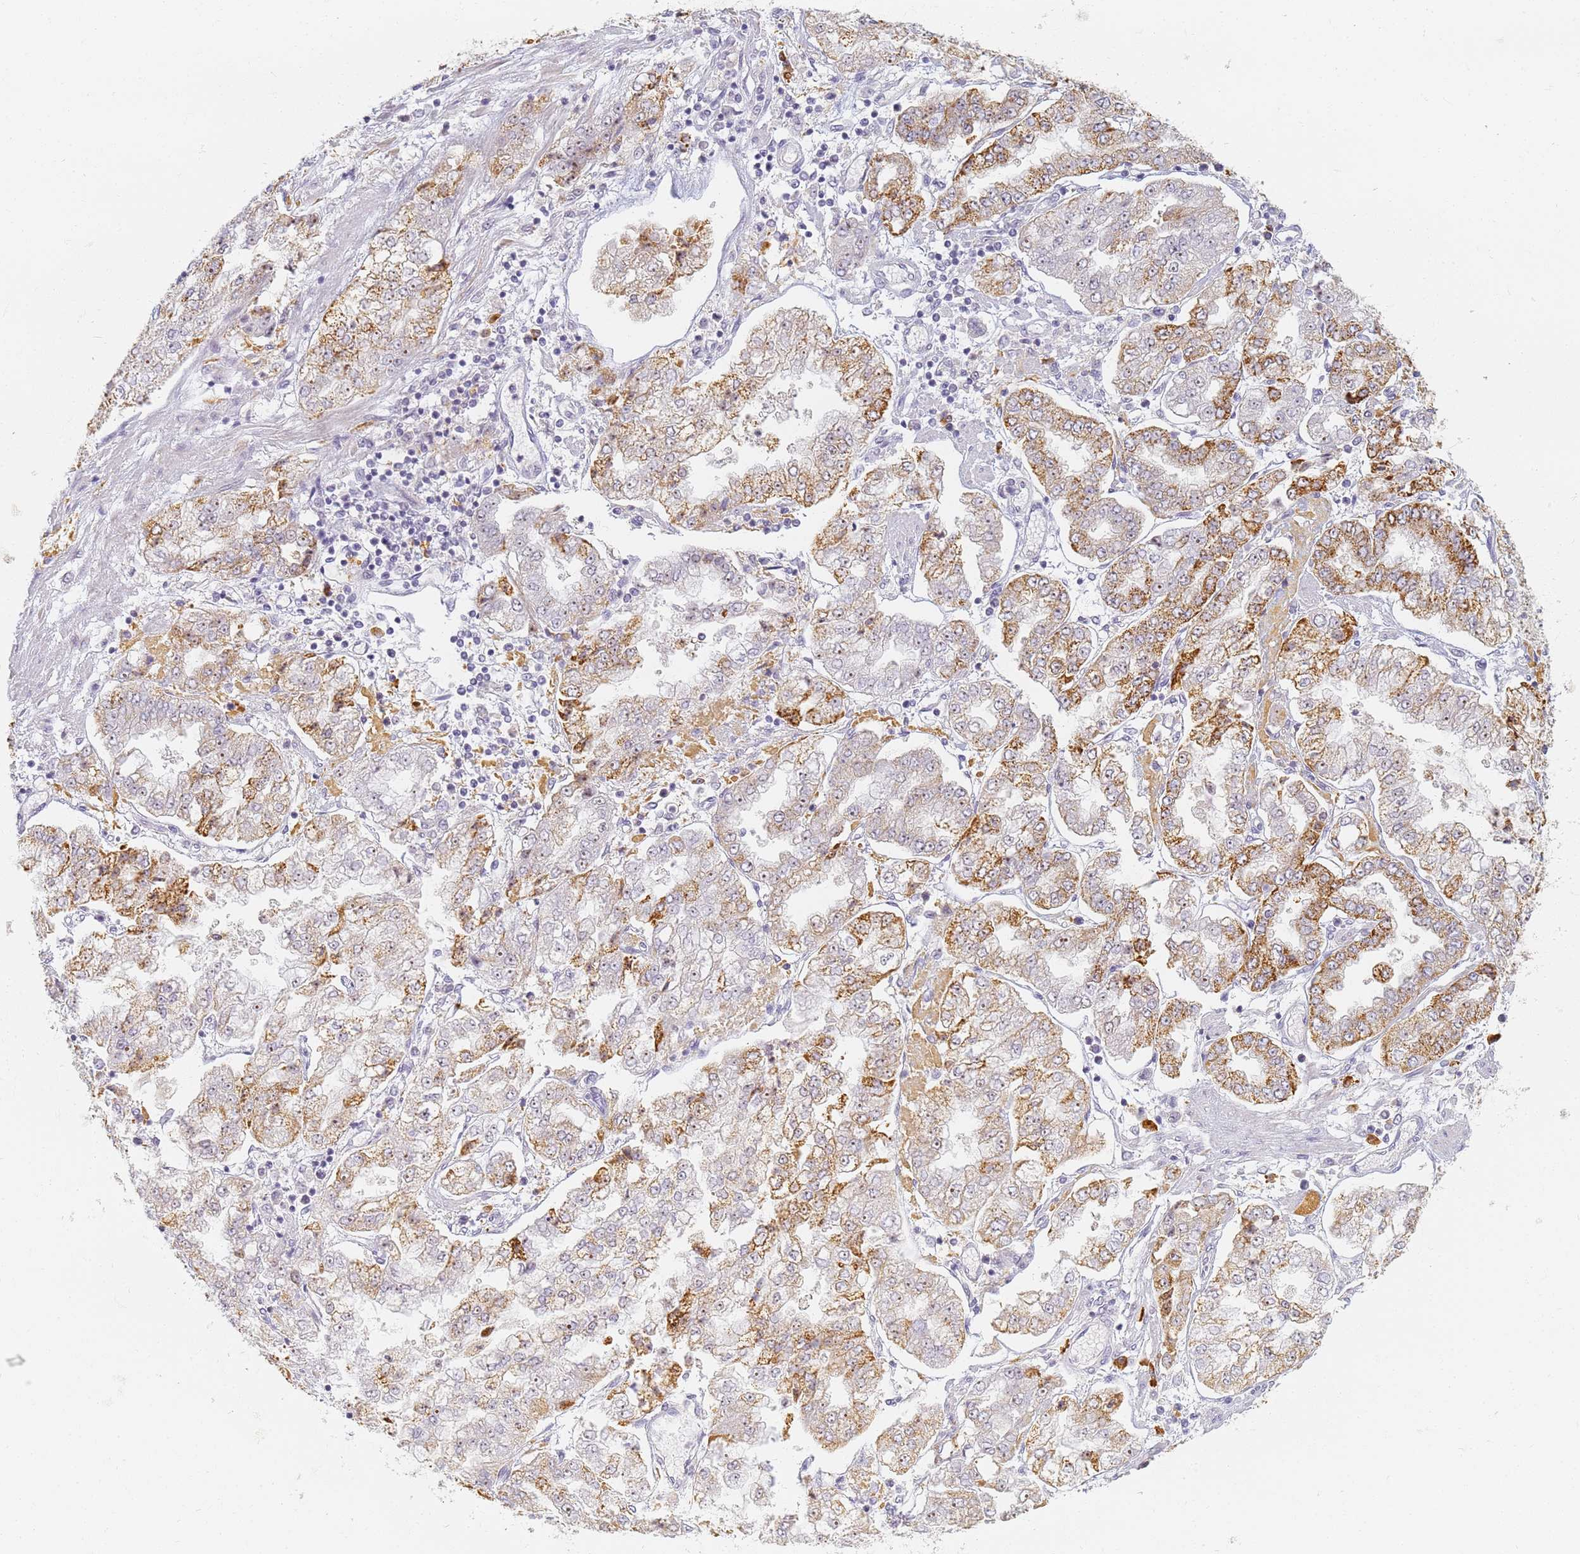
{"staining": {"intensity": "moderate", "quantity": "25%-75%", "location": "cytoplasmic/membranous"}, "tissue": "stomach cancer", "cell_type": "Tumor cells", "image_type": "cancer", "snomed": [{"axis": "morphology", "description": "Adenocarcinoma, NOS"}, {"axis": "topography", "description": "Stomach"}], "caption": "The photomicrograph reveals a brown stain indicating the presence of a protein in the cytoplasmic/membranous of tumor cells in stomach adenocarcinoma.", "gene": "SLC38A9", "patient": {"sex": "male", "age": 76}}